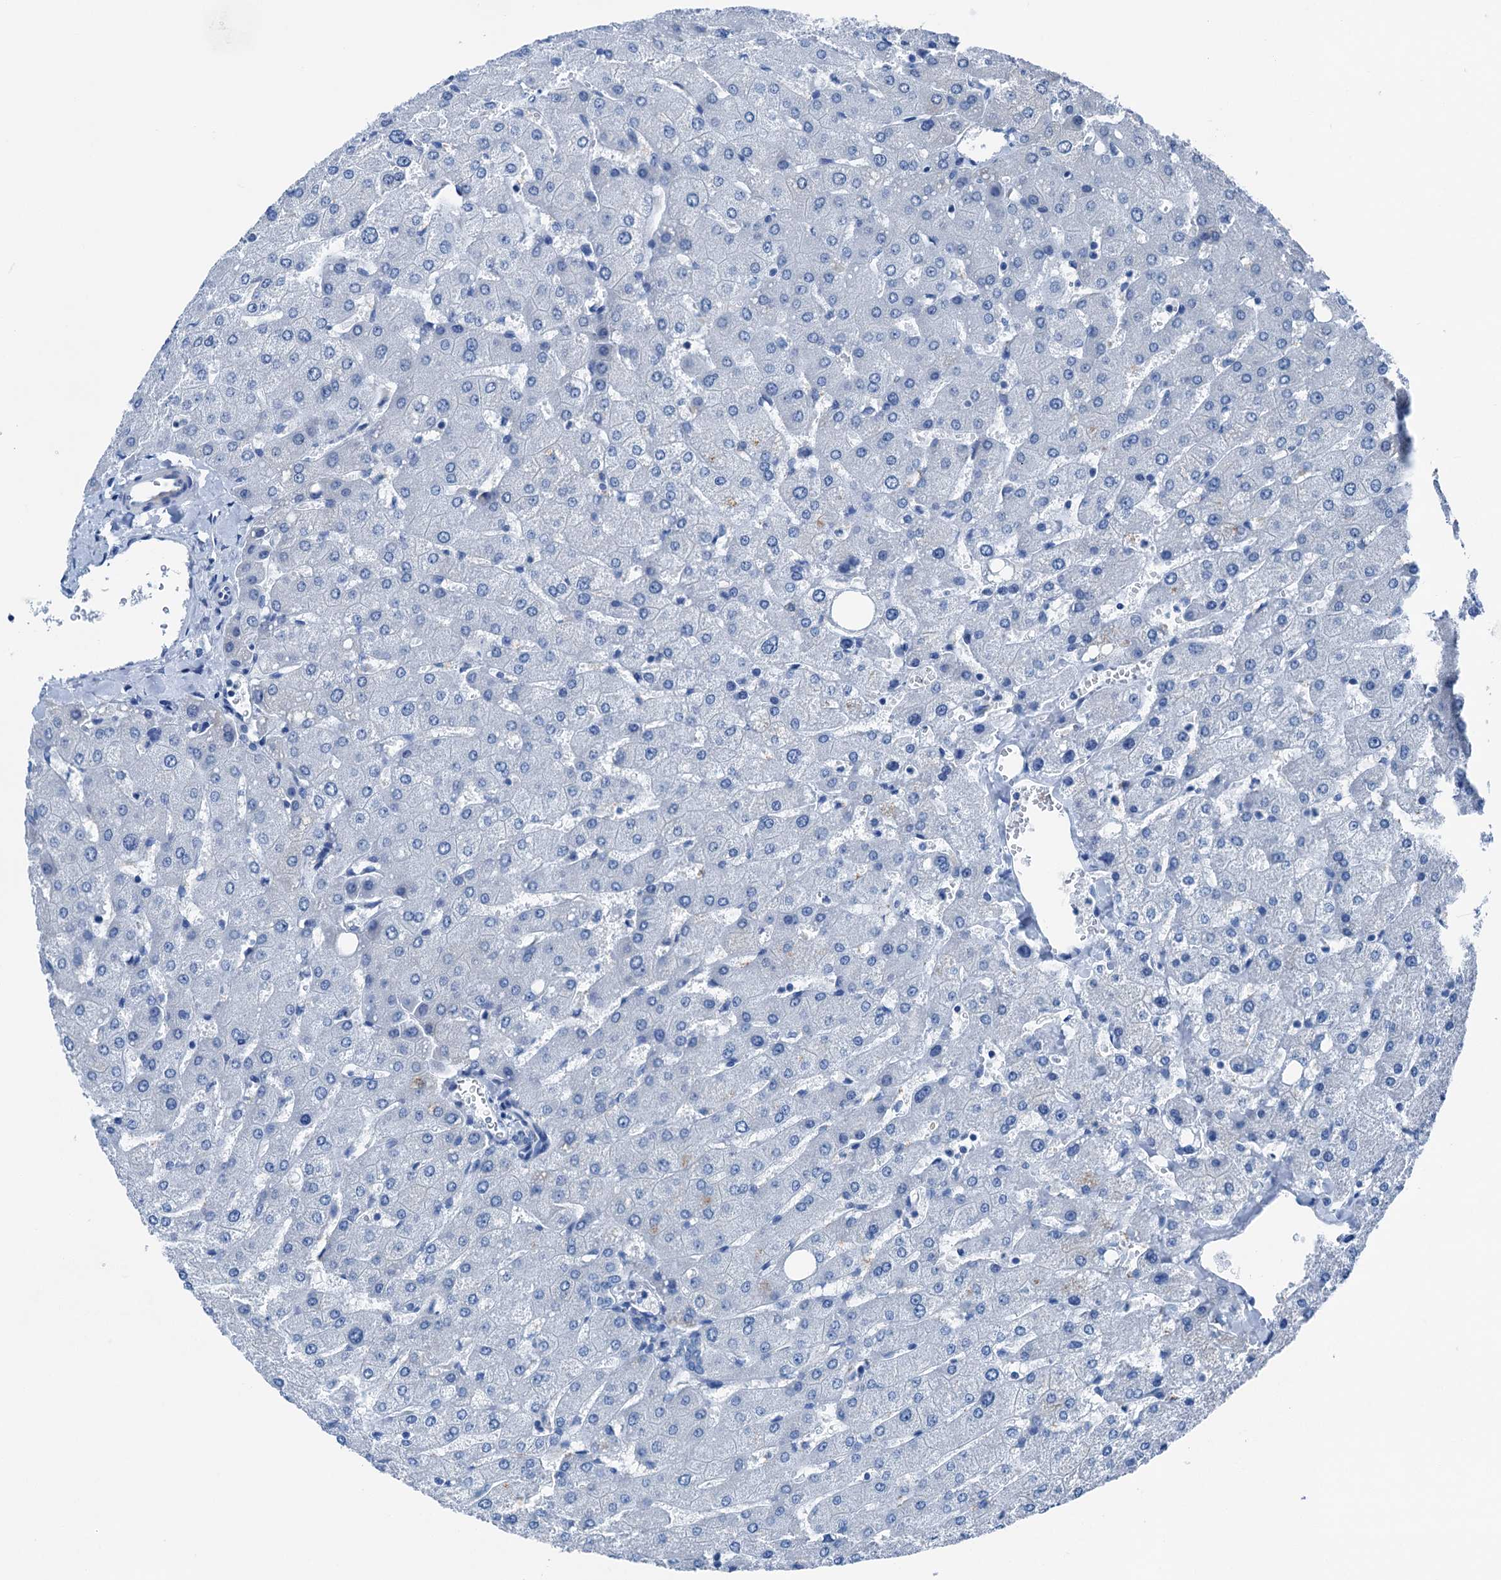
{"staining": {"intensity": "negative", "quantity": "none", "location": "none"}, "tissue": "liver", "cell_type": "Cholangiocytes", "image_type": "normal", "snomed": [{"axis": "morphology", "description": "Normal tissue, NOS"}, {"axis": "topography", "description": "Liver"}], "caption": "The immunohistochemistry (IHC) micrograph has no significant staining in cholangiocytes of liver. (DAB (3,3'-diaminobenzidine) immunohistochemistry visualized using brightfield microscopy, high magnification).", "gene": "CBLN3", "patient": {"sex": "male", "age": 55}}